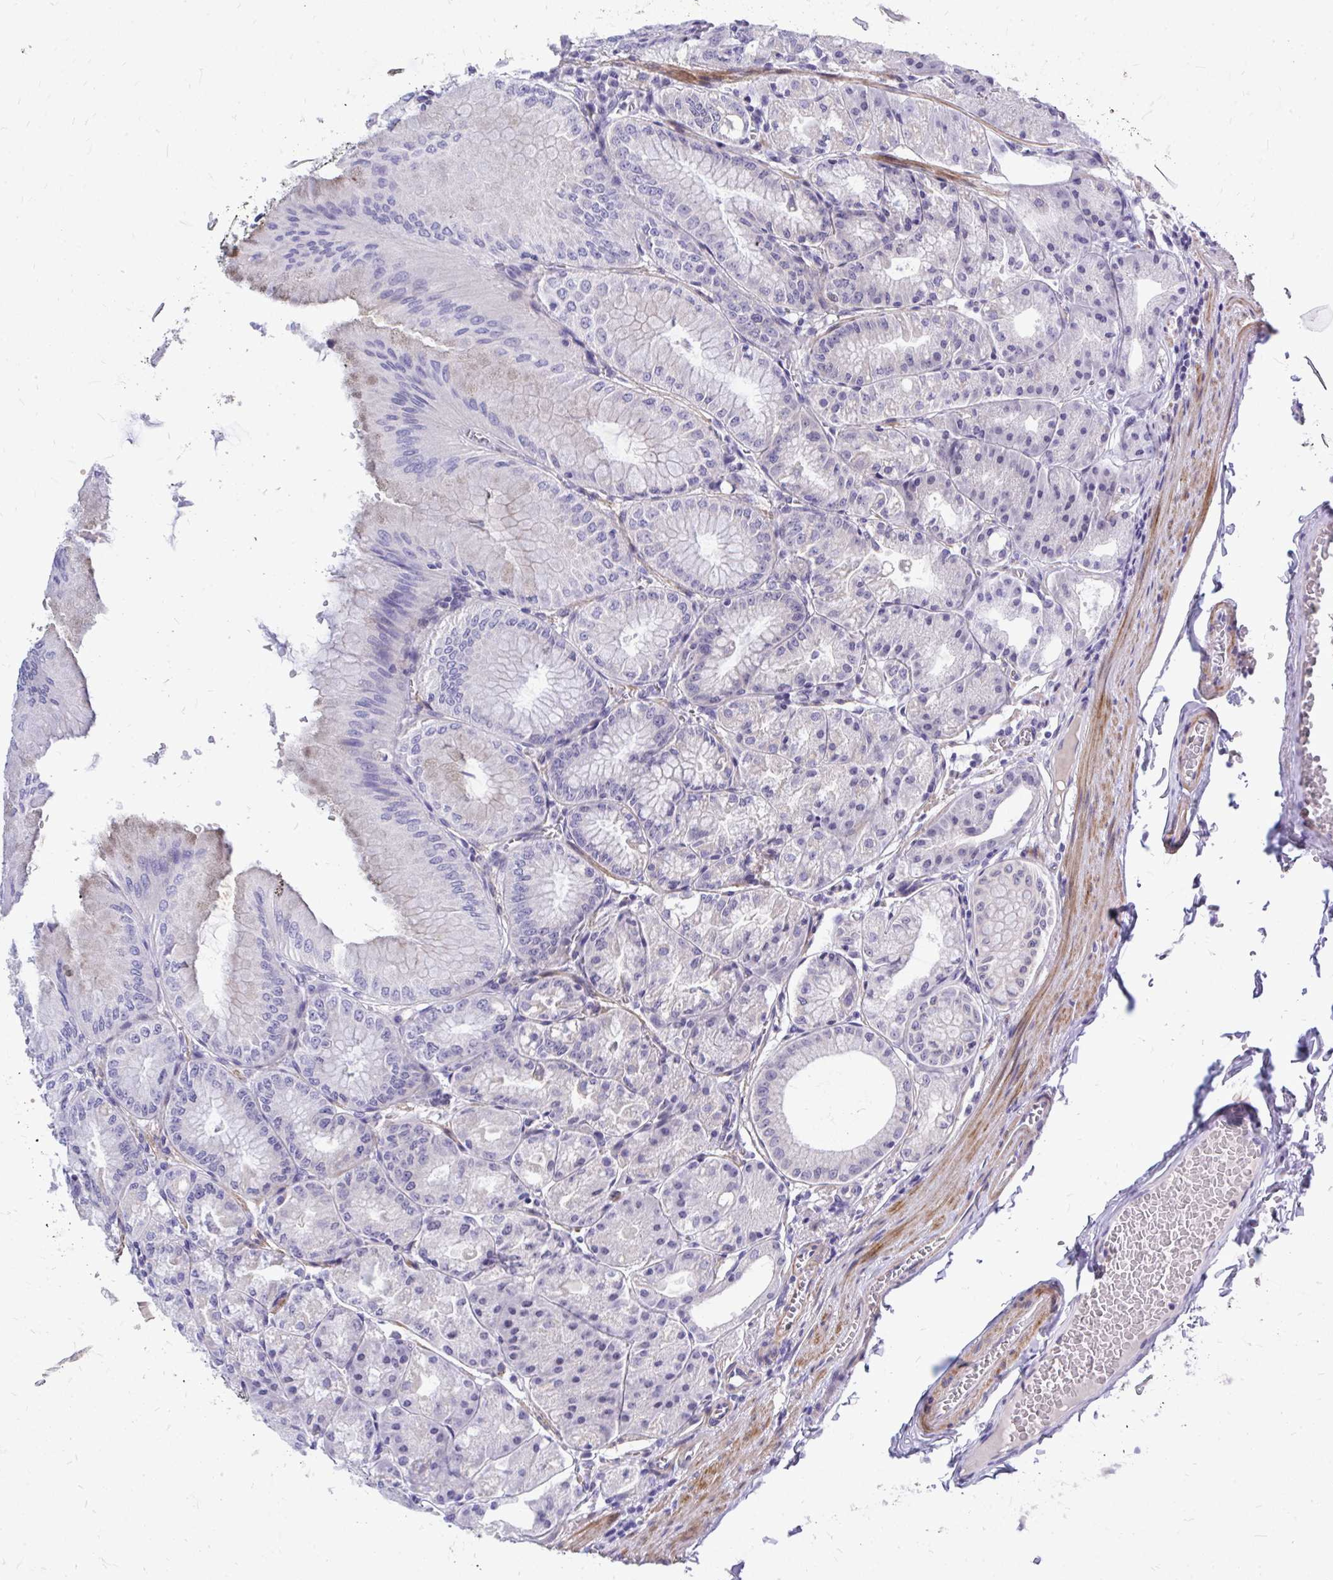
{"staining": {"intensity": "moderate", "quantity": "<25%", "location": "cytoplasmic/membranous,nuclear"}, "tissue": "stomach", "cell_type": "Glandular cells", "image_type": "normal", "snomed": [{"axis": "morphology", "description": "Normal tissue, NOS"}, {"axis": "topography", "description": "Stomach, lower"}], "caption": "This histopathology image displays immunohistochemistry (IHC) staining of normal human stomach, with low moderate cytoplasmic/membranous,nuclear staining in about <25% of glandular cells.", "gene": "ZBTB25", "patient": {"sex": "male", "age": 71}}